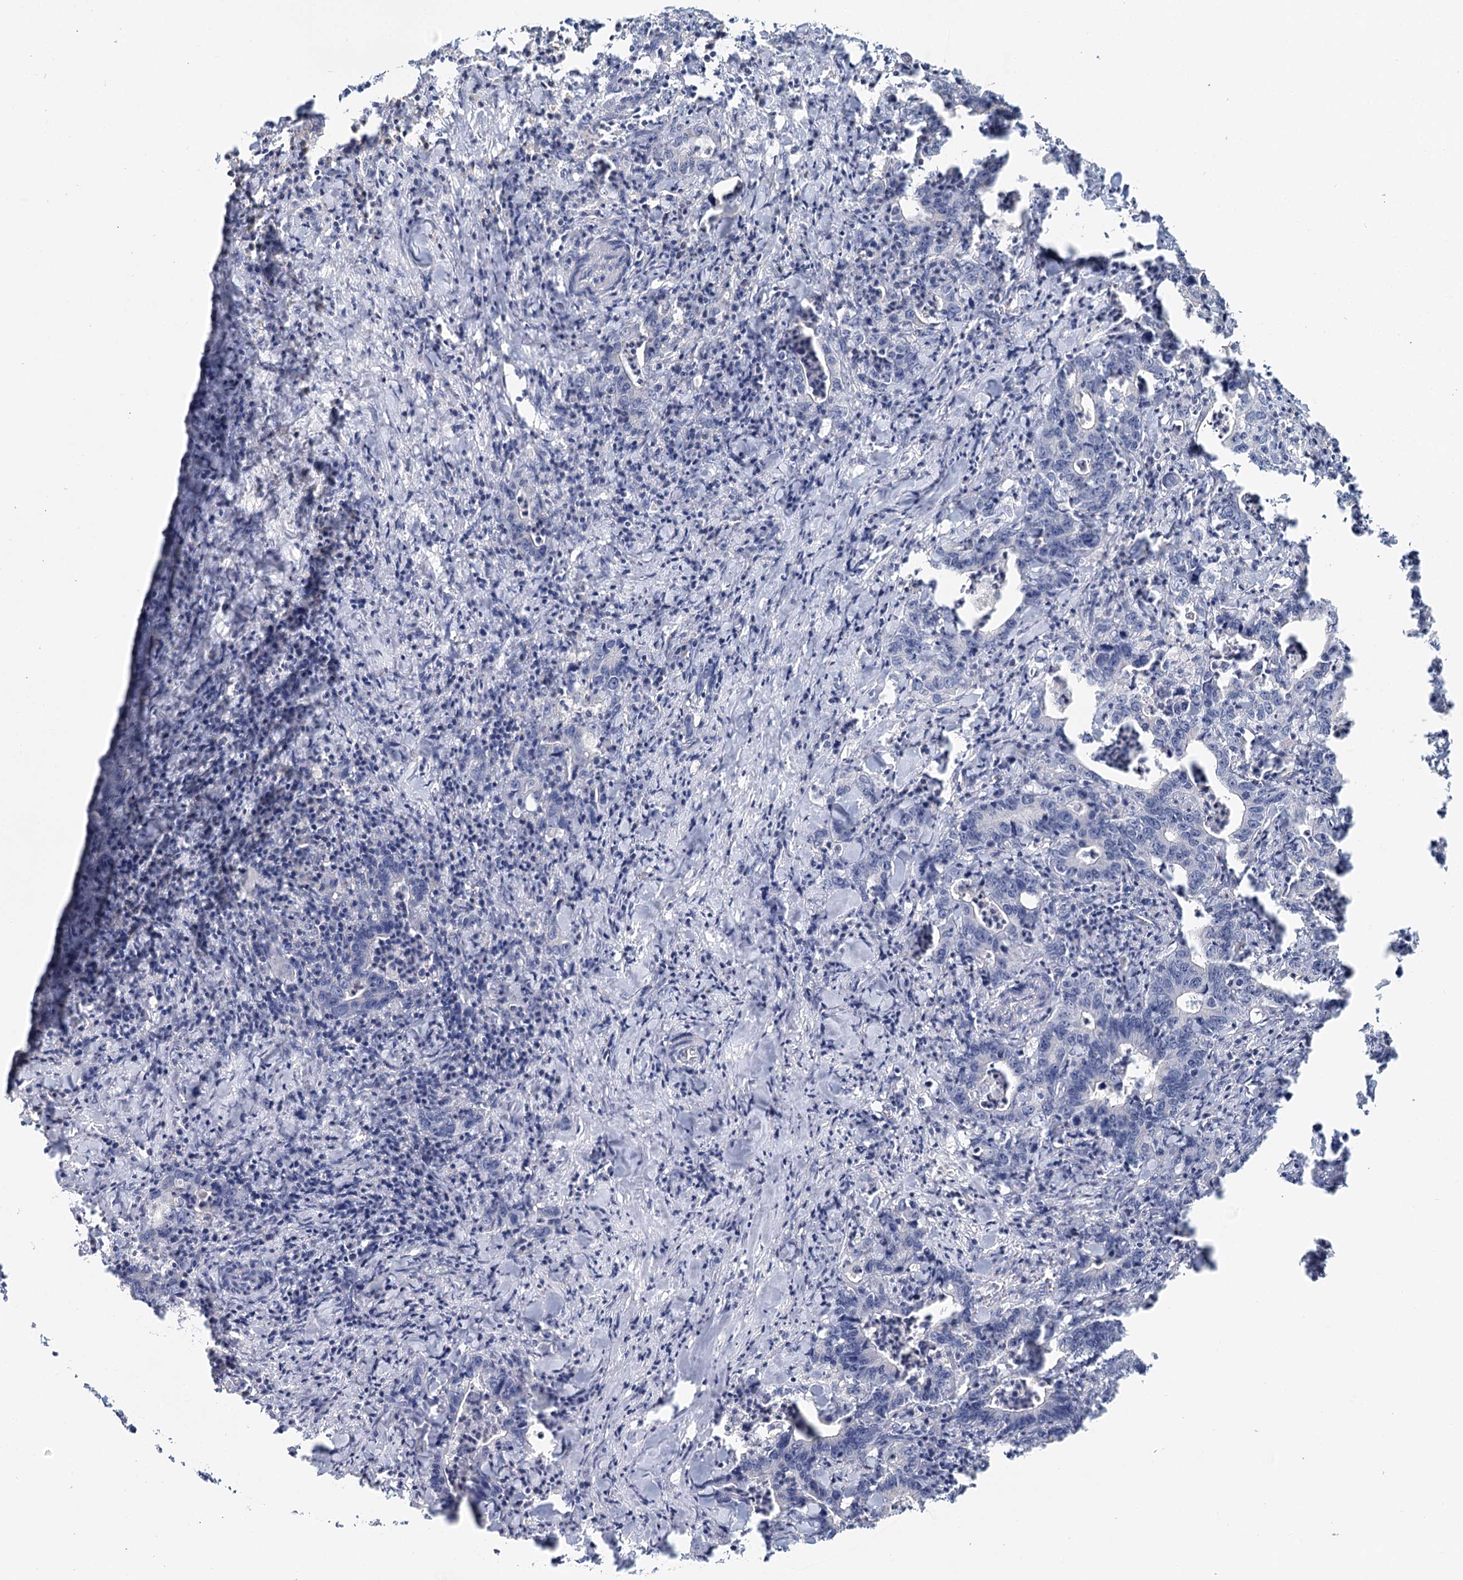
{"staining": {"intensity": "negative", "quantity": "none", "location": "none"}, "tissue": "colorectal cancer", "cell_type": "Tumor cells", "image_type": "cancer", "snomed": [{"axis": "morphology", "description": "Adenocarcinoma, NOS"}, {"axis": "topography", "description": "Colon"}], "caption": "Immunohistochemistry photomicrograph of neoplastic tissue: colorectal adenocarcinoma stained with DAB displays no significant protein expression in tumor cells. Nuclei are stained in blue.", "gene": "ANKRD16", "patient": {"sex": "female", "age": 75}}